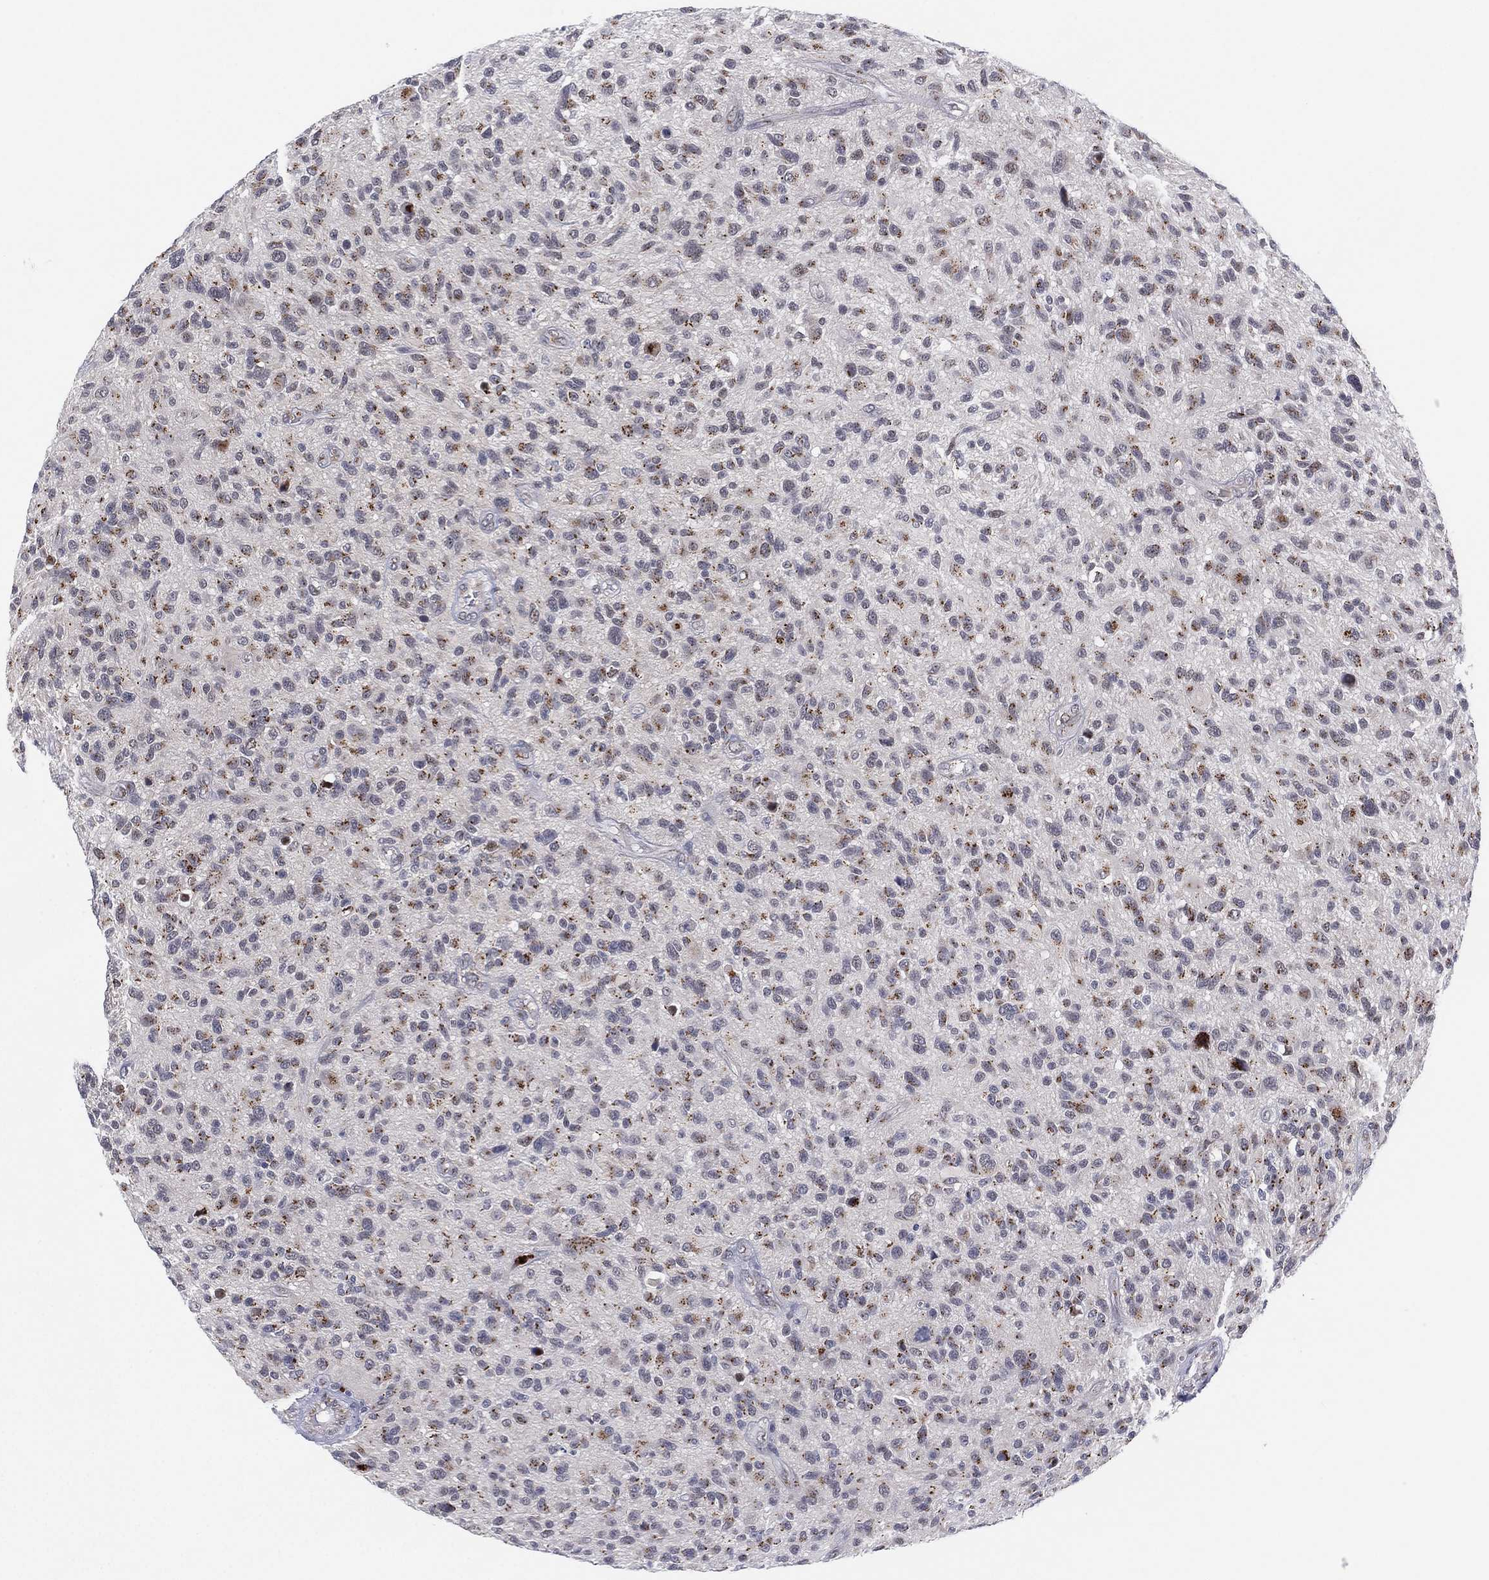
{"staining": {"intensity": "moderate", "quantity": "<25%", "location": "cytoplasmic/membranous"}, "tissue": "glioma", "cell_type": "Tumor cells", "image_type": "cancer", "snomed": [{"axis": "morphology", "description": "Glioma, malignant, High grade"}, {"axis": "topography", "description": "Brain"}], "caption": "Immunohistochemical staining of malignant glioma (high-grade) exhibits low levels of moderate cytoplasmic/membranous protein positivity in about <25% of tumor cells.", "gene": "CD177", "patient": {"sex": "male", "age": 47}}